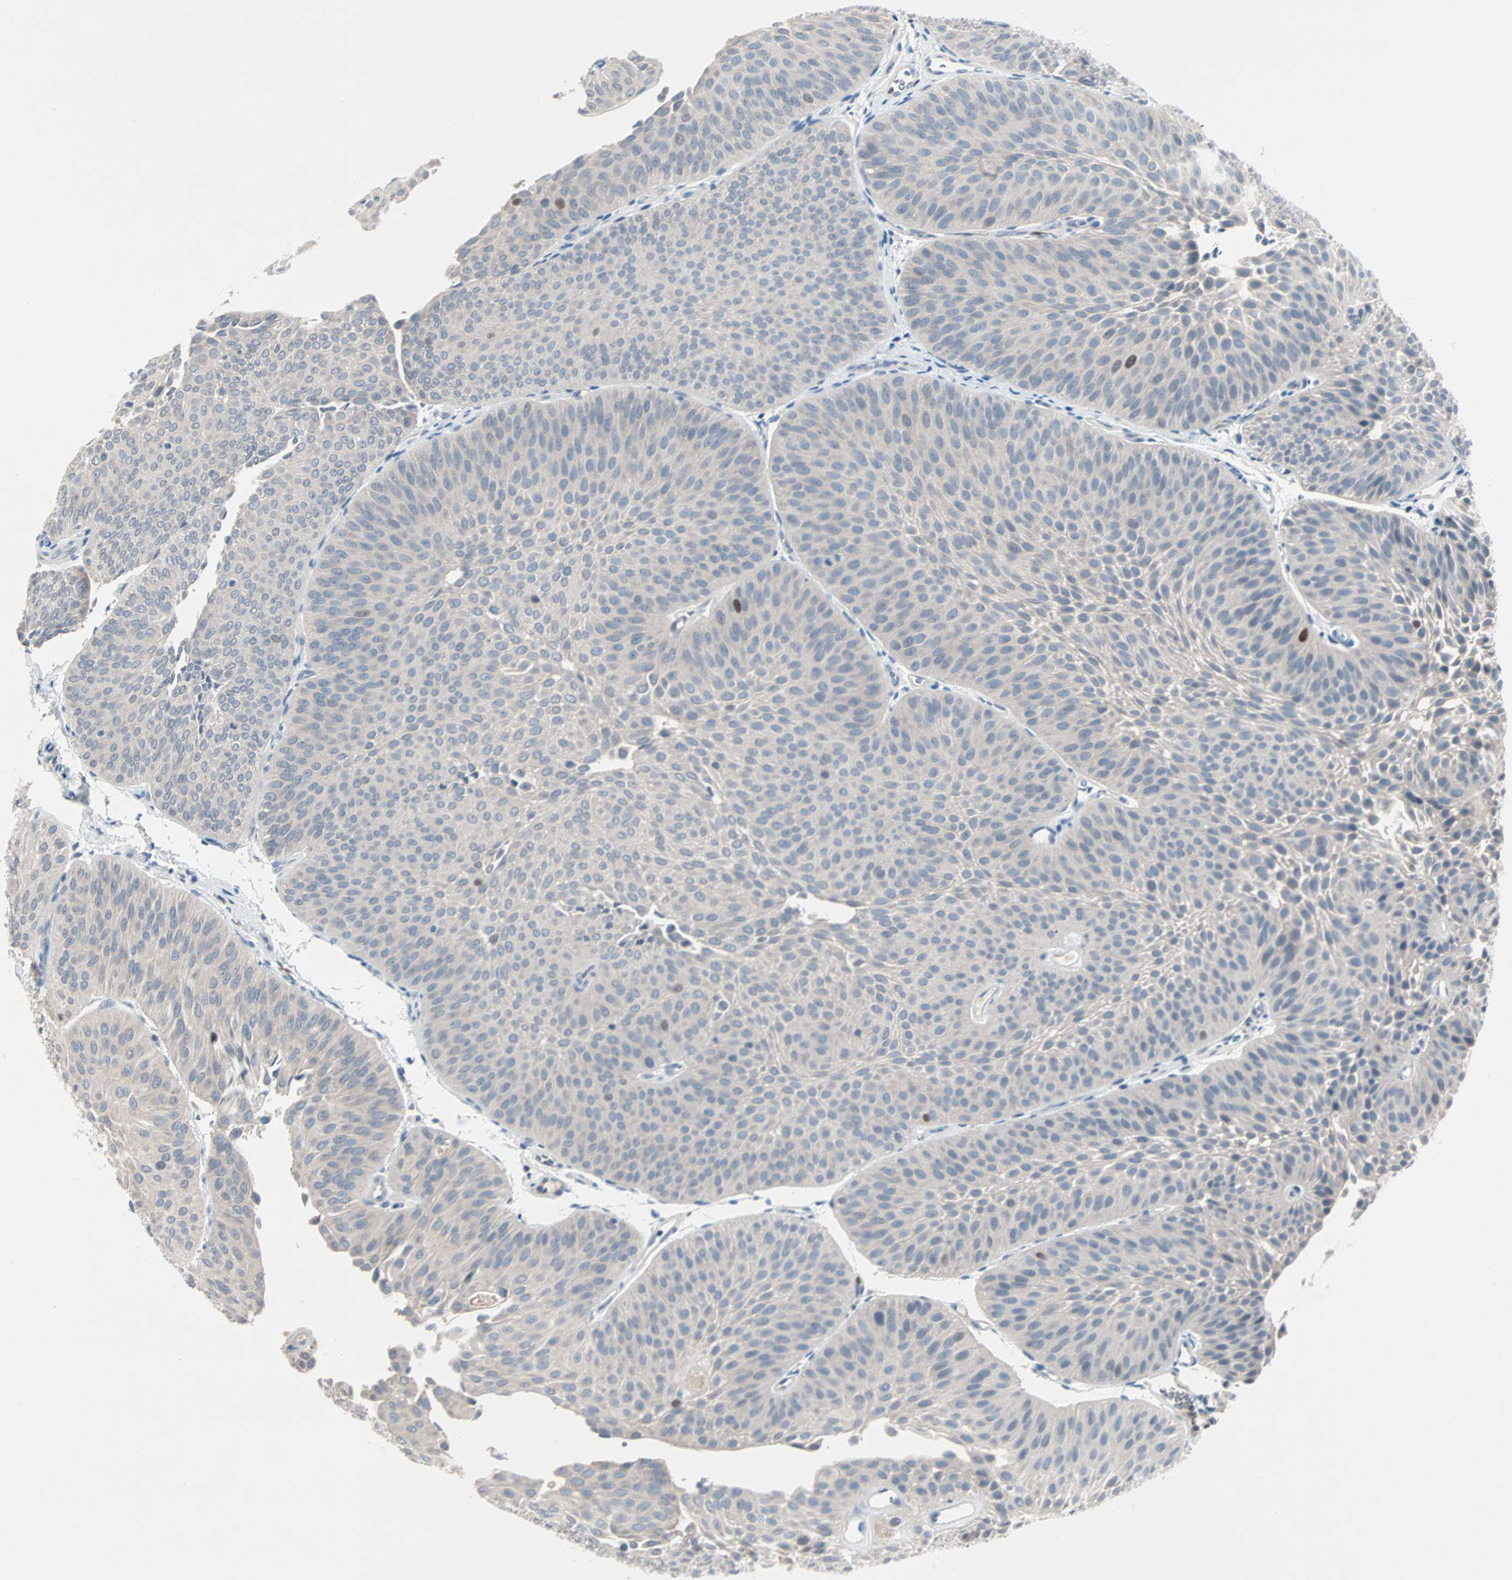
{"staining": {"intensity": "strong", "quantity": "<25%", "location": "nuclear"}, "tissue": "urothelial cancer", "cell_type": "Tumor cells", "image_type": "cancer", "snomed": [{"axis": "morphology", "description": "Urothelial carcinoma, Low grade"}, {"axis": "topography", "description": "Urinary bladder"}], "caption": "IHC (DAB (3,3'-diaminobenzidine)) staining of human low-grade urothelial carcinoma shows strong nuclear protein positivity in approximately <25% of tumor cells.", "gene": "CCNE2", "patient": {"sex": "female", "age": 60}}